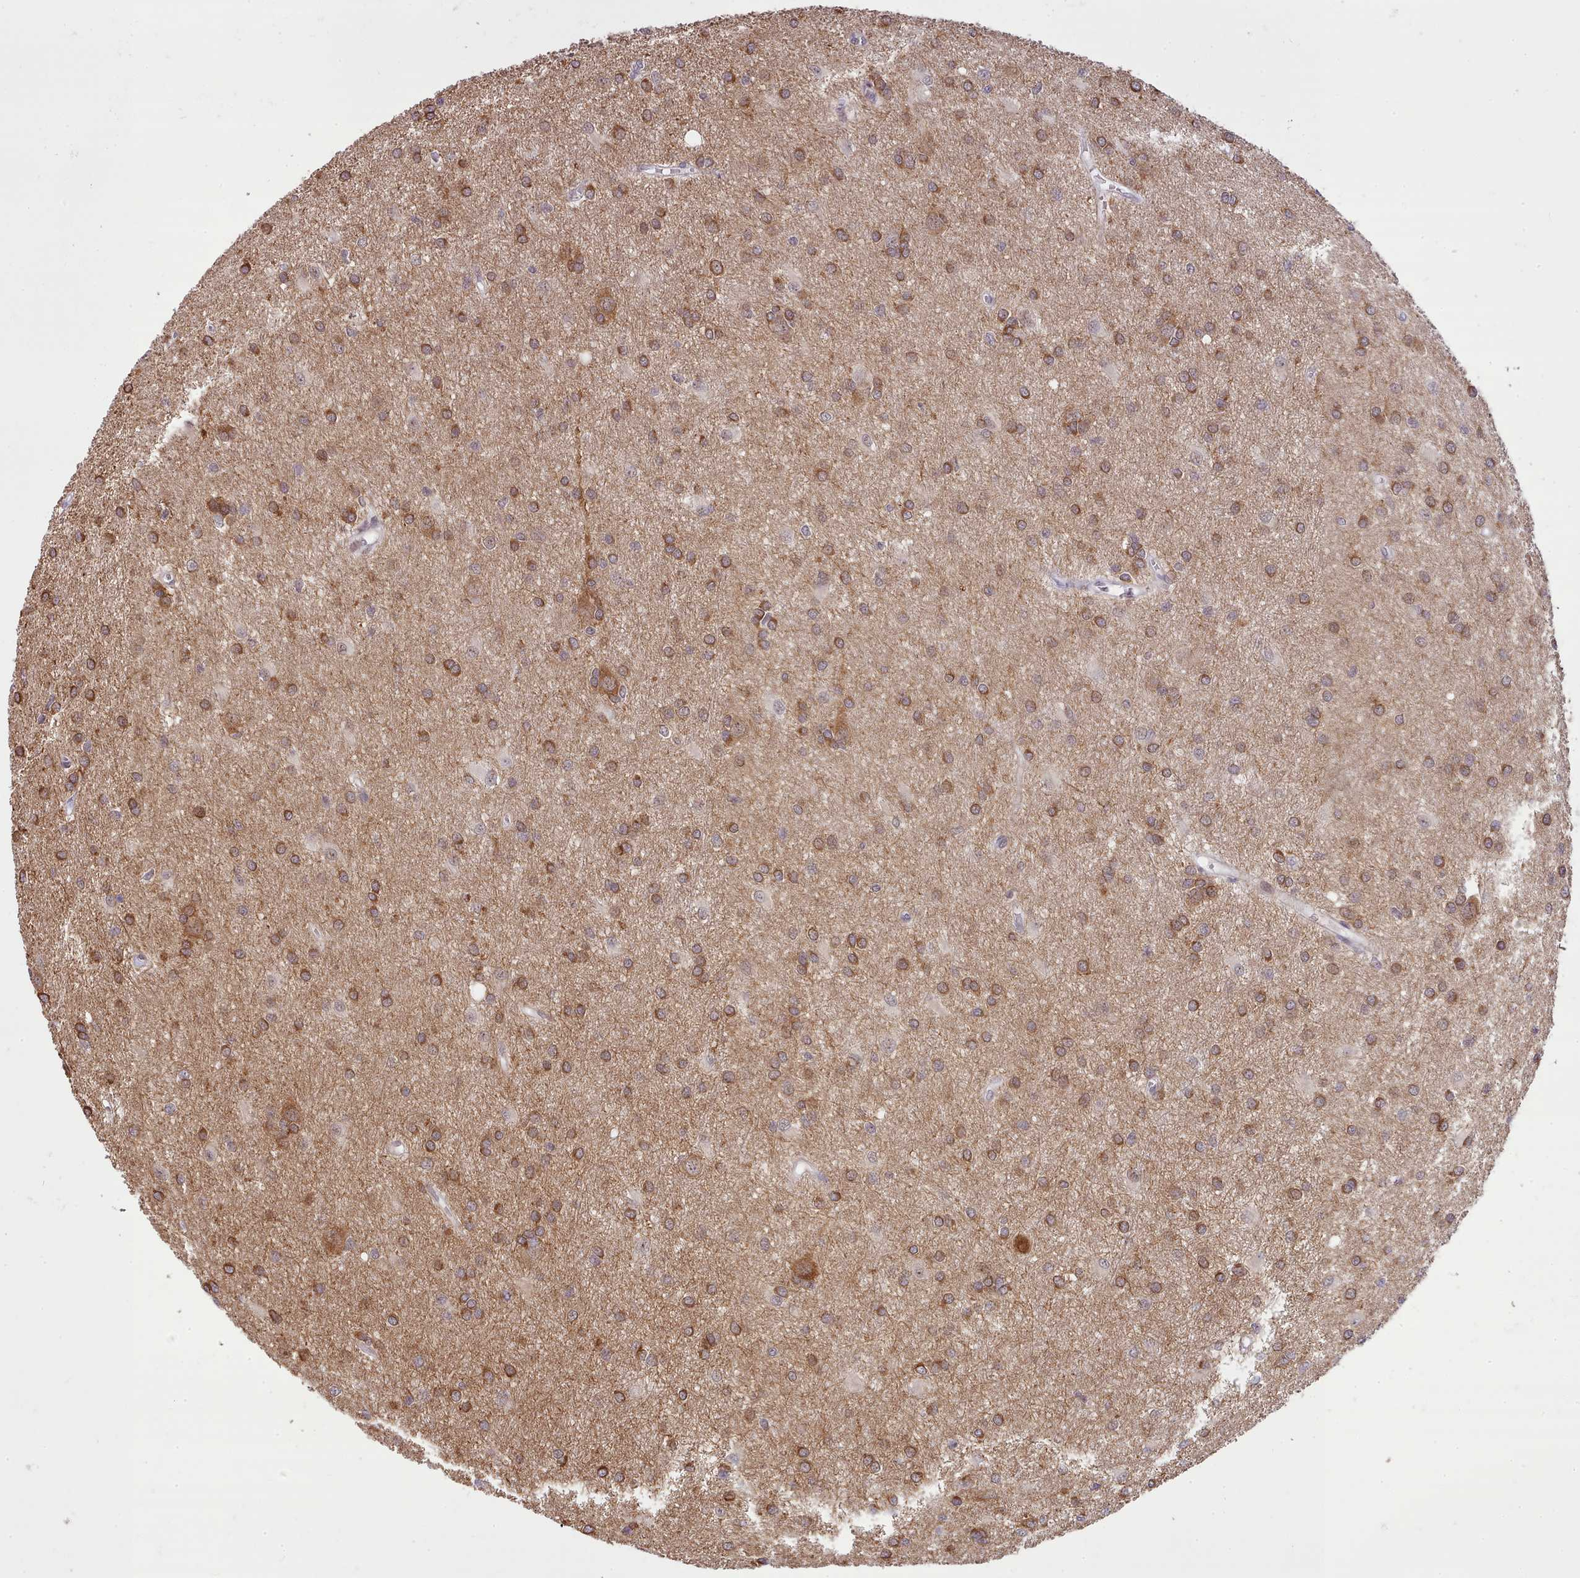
{"staining": {"intensity": "moderate", "quantity": ">75%", "location": "cytoplasmic/membranous"}, "tissue": "glioma", "cell_type": "Tumor cells", "image_type": "cancer", "snomed": [{"axis": "morphology", "description": "Glioma, malignant, High grade"}, {"axis": "topography", "description": "Brain"}], "caption": "Immunohistochemical staining of human glioma shows medium levels of moderate cytoplasmic/membranous expression in about >75% of tumor cells. Ihc stains the protein of interest in brown and the nuclei are stained blue.", "gene": "HOXB7", "patient": {"sex": "female", "age": 50}}